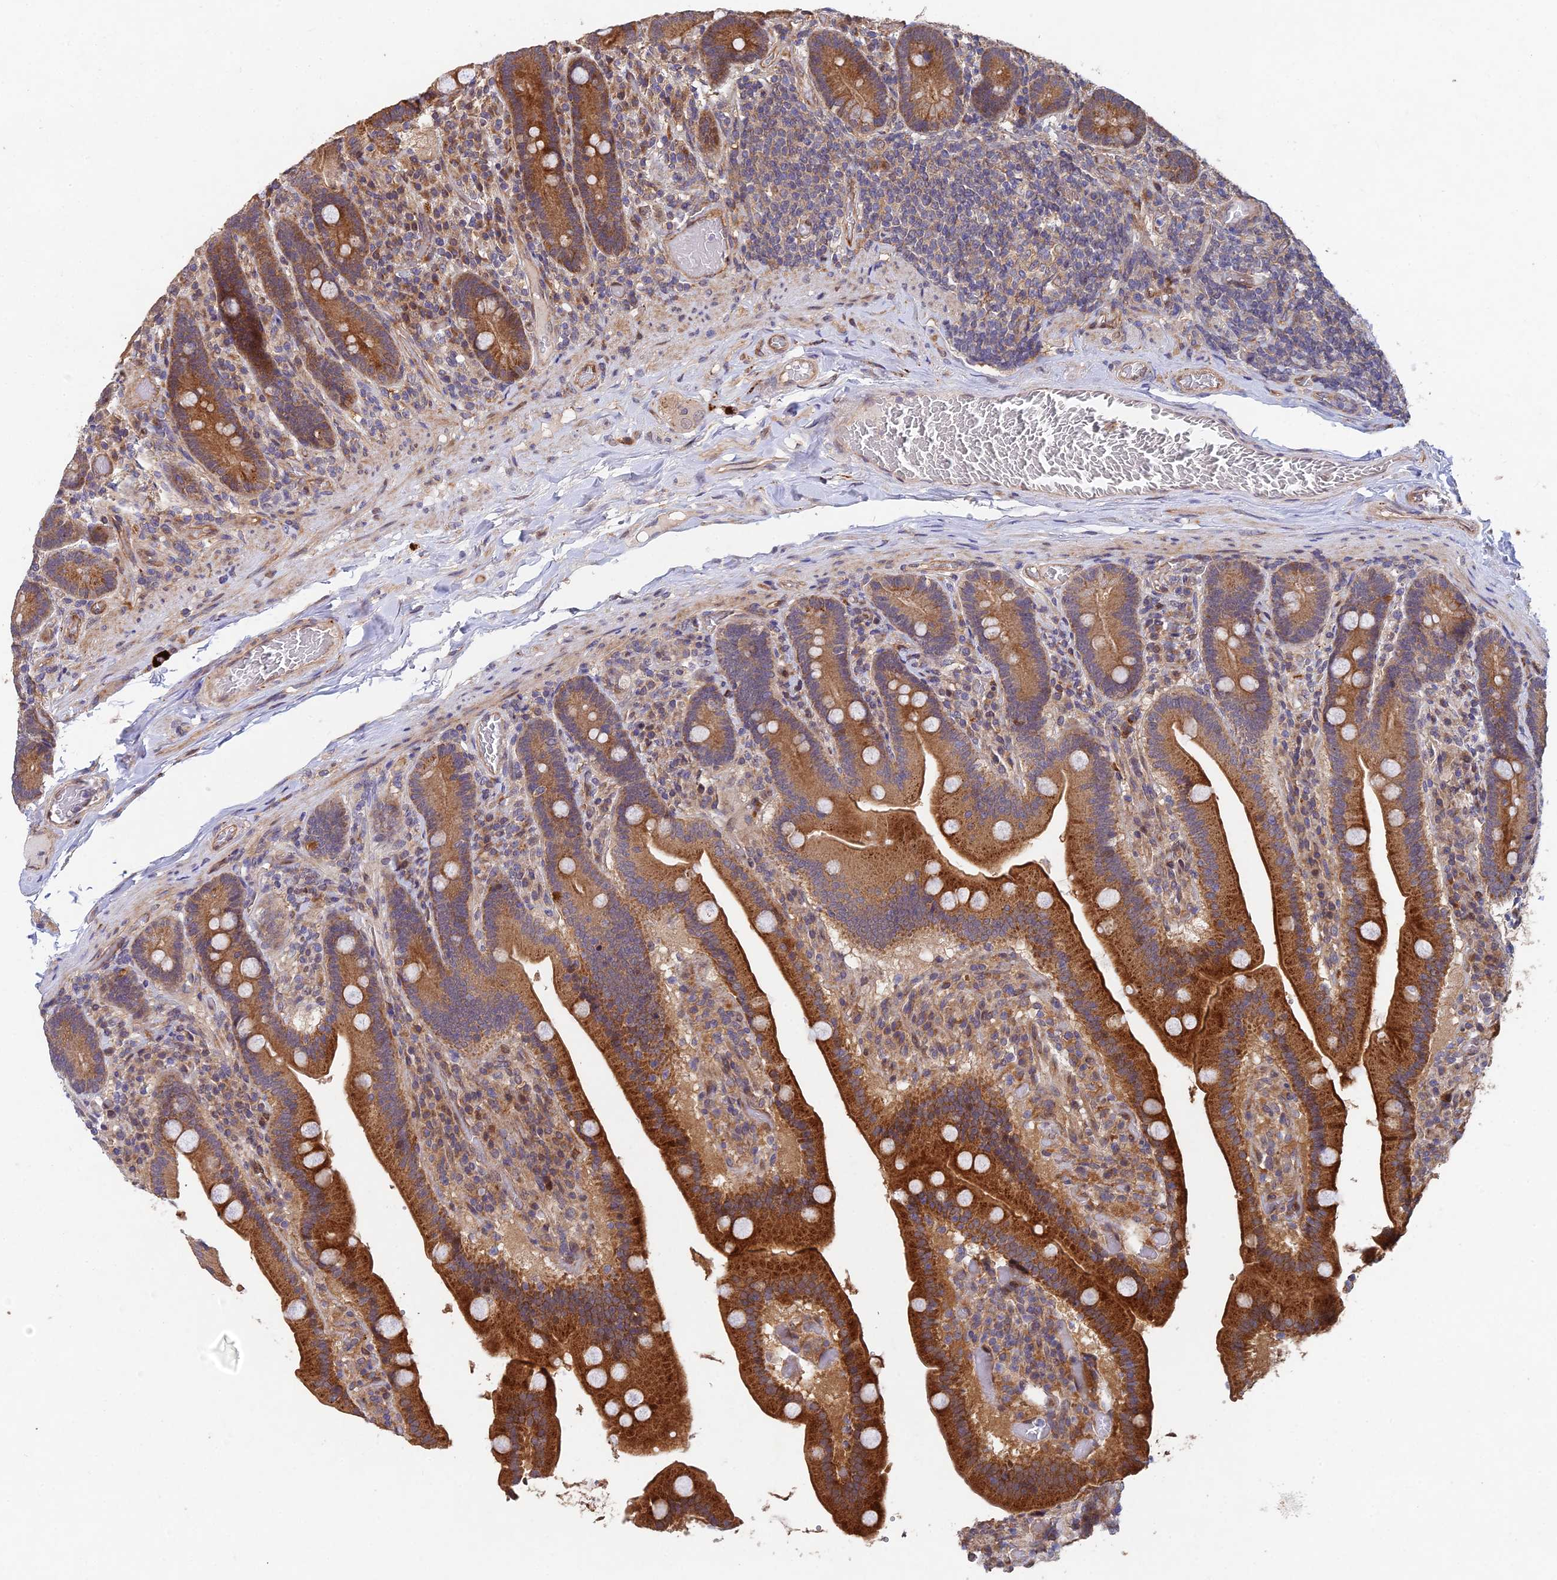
{"staining": {"intensity": "strong", "quantity": ">75%", "location": "cytoplasmic/membranous"}, "tissue": "duodenum", "cell_type": "Glandular cells", "image_type": "normal", "snomed": [{"axis": "morphology", "description": "Normal tissue, NOS"}, {"axis": "topography", "description": "Duodenum"}], "caption": "Duodenum stained with immunohistochemistry displays strong cytoplasmic/membranous staining in approximately >75% of glandular cells.", "gene": "NSMCE1", "patient": {"sex": "female", "age": 62}}